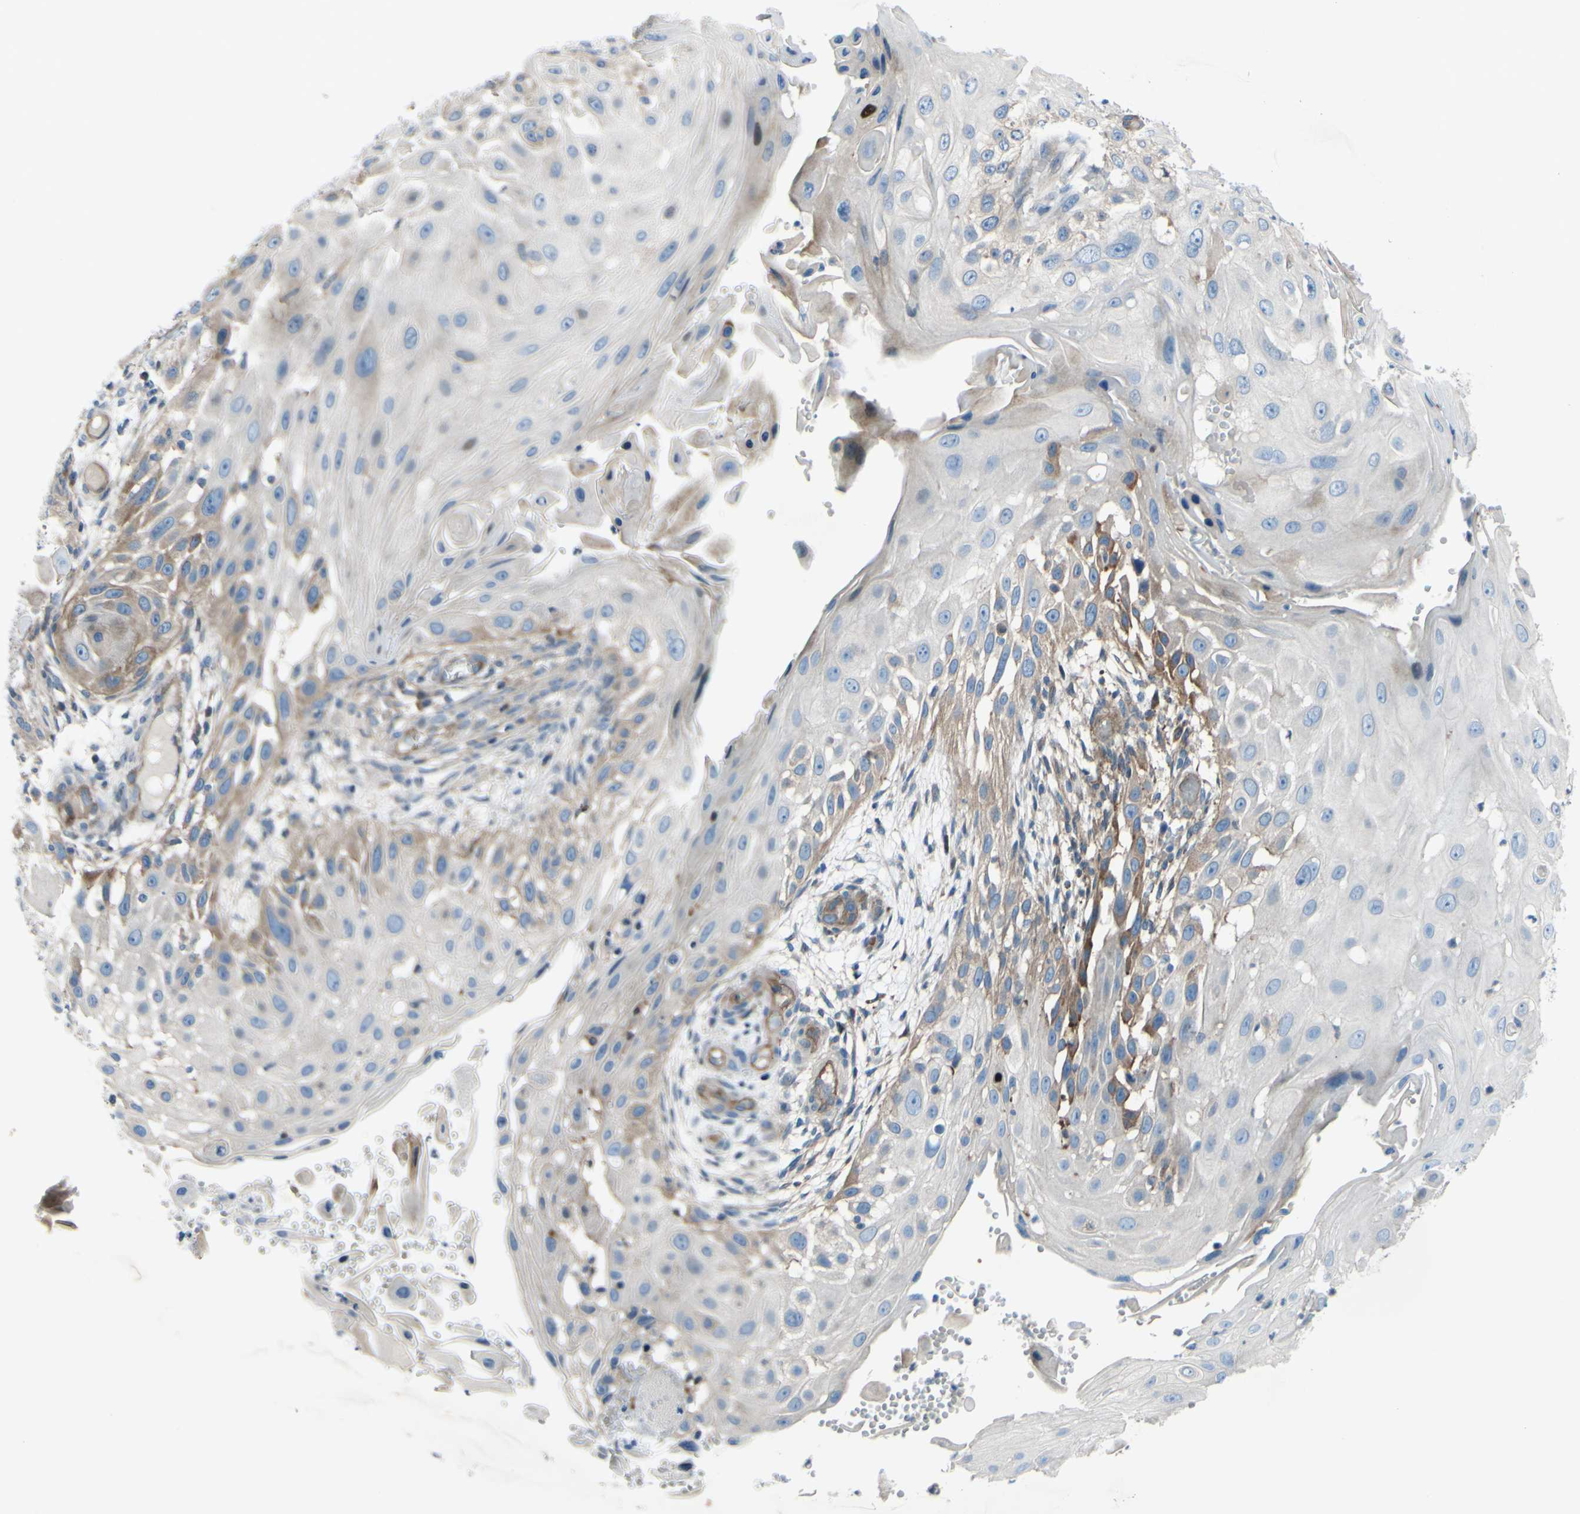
{"staining": {"intensity": "moderate", "quantity": "<25%", "location": "cytoplasmic/membranous"}, "tissue": "skin cancer", "cell_type": "Tumor cells", "image_type": "cancer", "snomed": [{"axis": "morphology", "description": "Squamous cell carcinoma, NOS"}, {"axis": "topography", "description": "Skin"}], "caption": "Skin cancer (squamous cell carcinoma) stained with DAB (3,3'-diaminobenzidine) IHC demonstrates low levels of moderate cytoplasmic/membranous staining in about <25% of tumor cells.", "gene": "PAK2", "patient": {"sex": "female", "age": 44}}